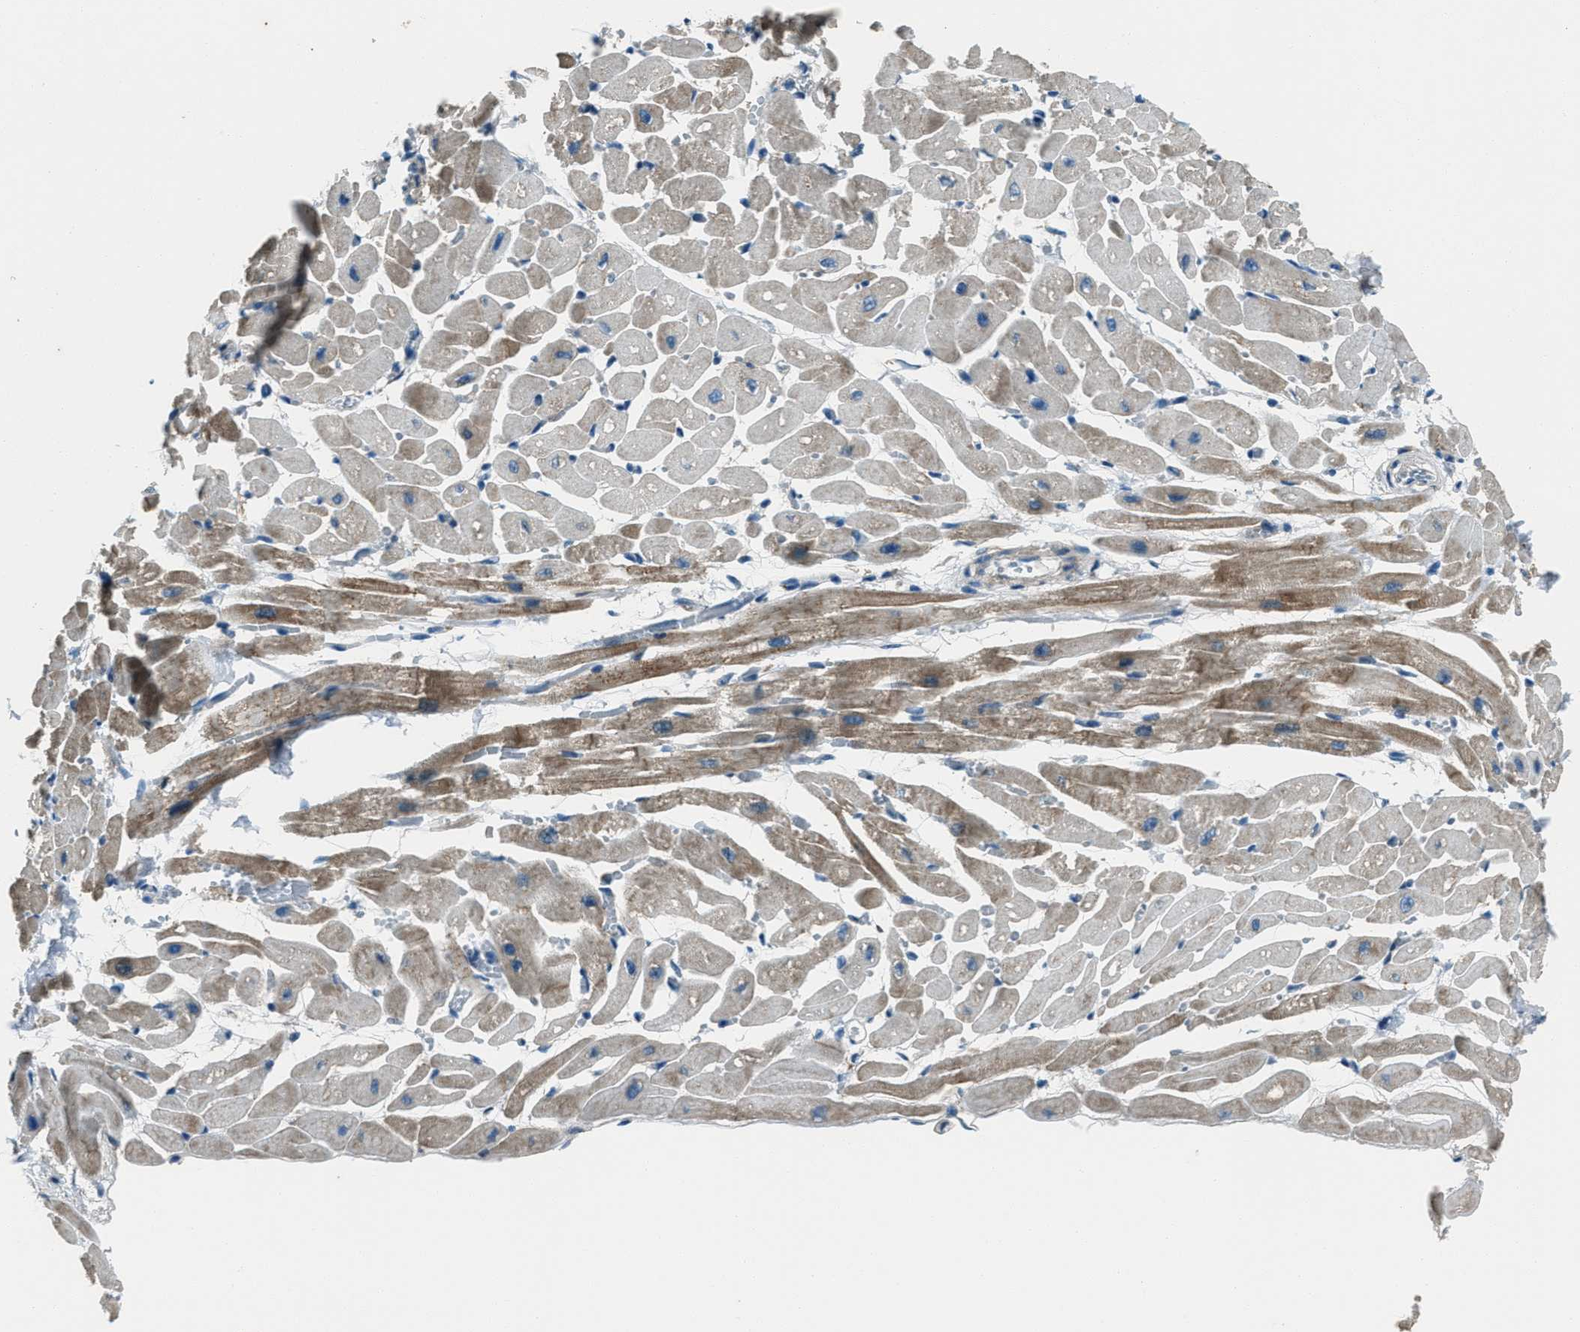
{"staining": {"intensity": "moderate", "quantity": ">75%", "location": "cytoplasmic/membranous"}, "tissue": "heart muscle", "cell_type": "Cardiomyocytes", "image_type": "normal", "snomed": [{"axis": "morphology", "description": "Normal tissue, NOS"}, {"axis": "topography", "description": "Heart"}], "caption": "Protein staining by immunohistochemistry (IHC) shows moderate cytoplasmic/membranous positivity in approximately >75% of cardiomyocytes in unremarkable heart muscle.", "gene": "SVIL", "patient": {"sex": "male", "age": 45}}